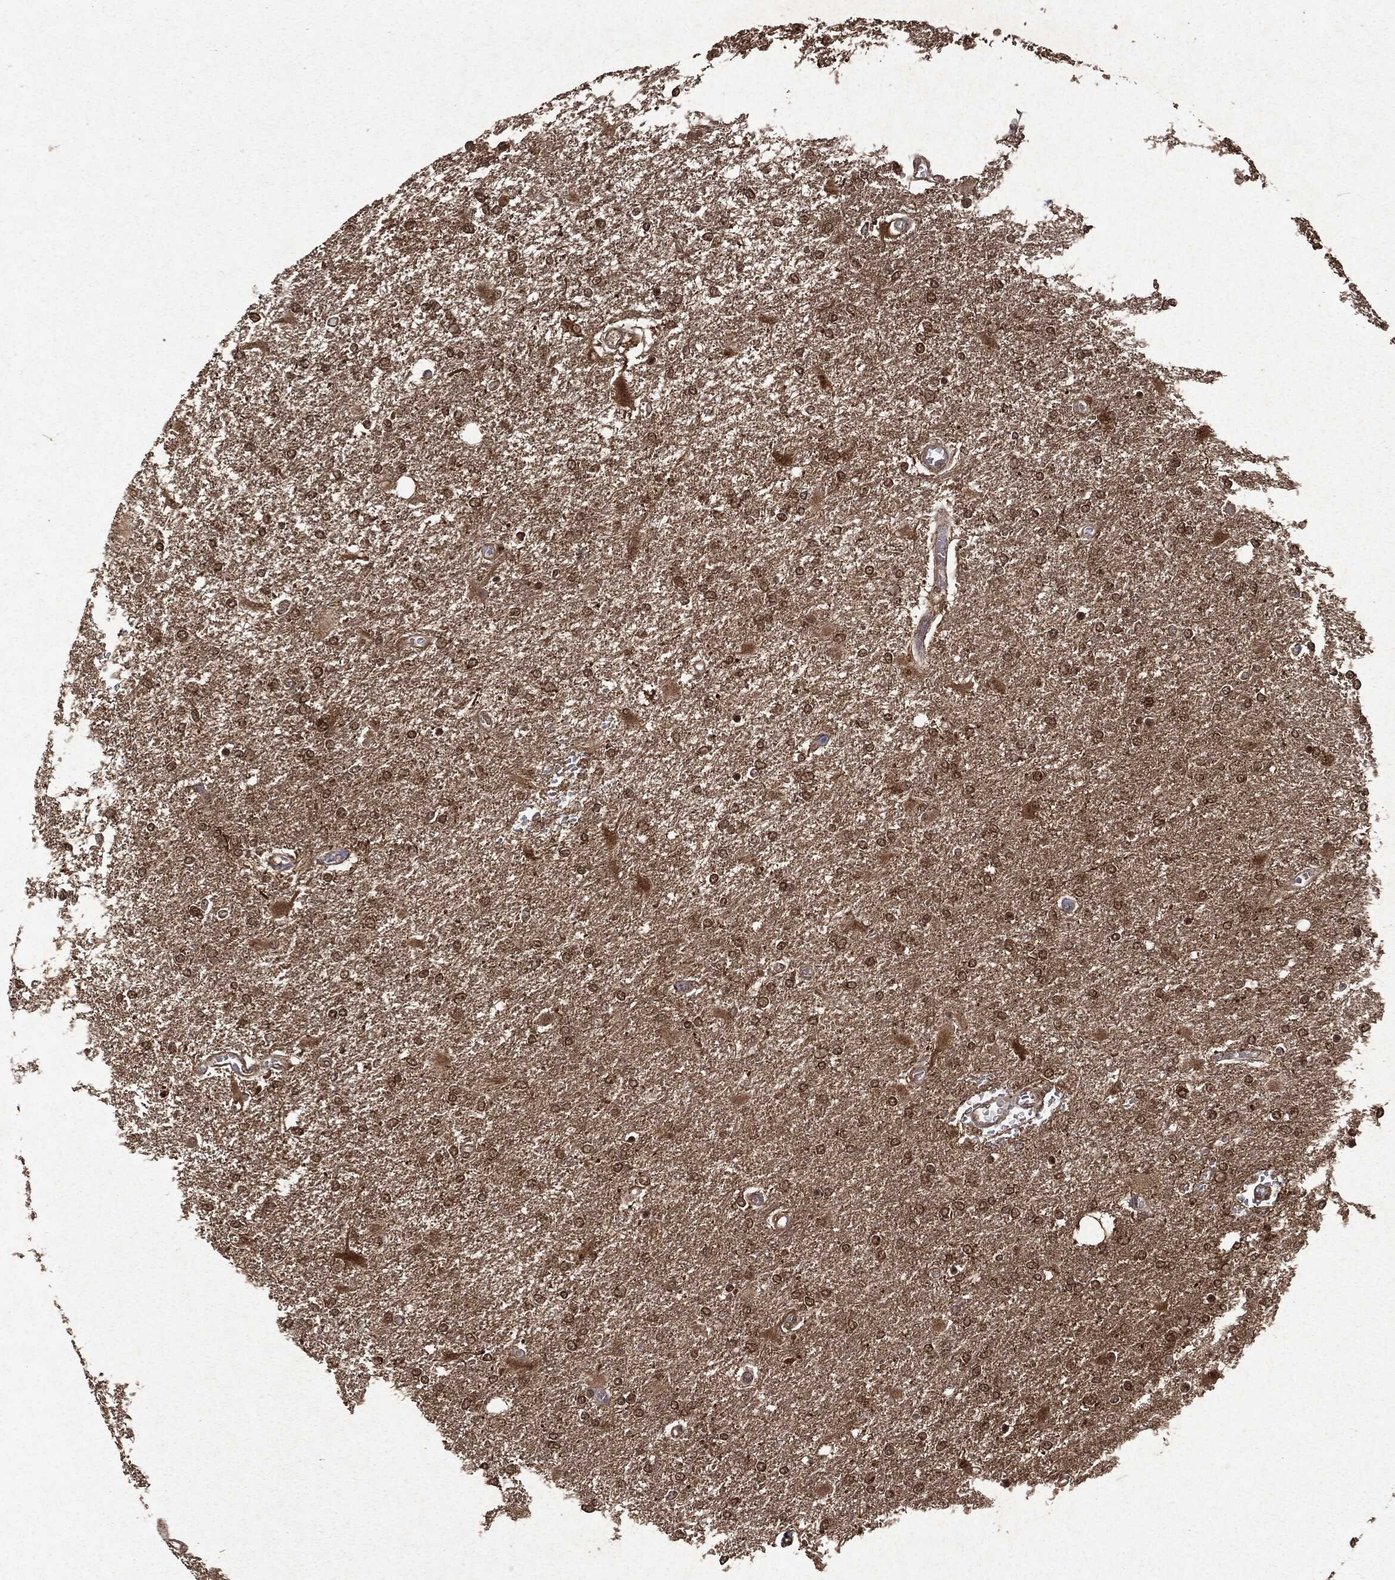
{"staining": {"intensity": "moderate", "quantity": ">75%", "location": "cytoplasmic/membranous"}, "tissue": "glioma", "cell_type": "Tumor cells", "image_type": "cancer", "snomed": [{"axis": "morphology", "description": "Glioma, malignant, High grade"}, {"axis": "topography", "description": "Cerebral cortex"}], "caption": "Immunohistochemical staining of malignant high-grade glioma demonstrates medium levels of moderate cytoplasmic/membranous positivity in approximately >75% of tumor cells.", "gene": "PEBP1", "patient": {"sex": "male", "age": 79}}